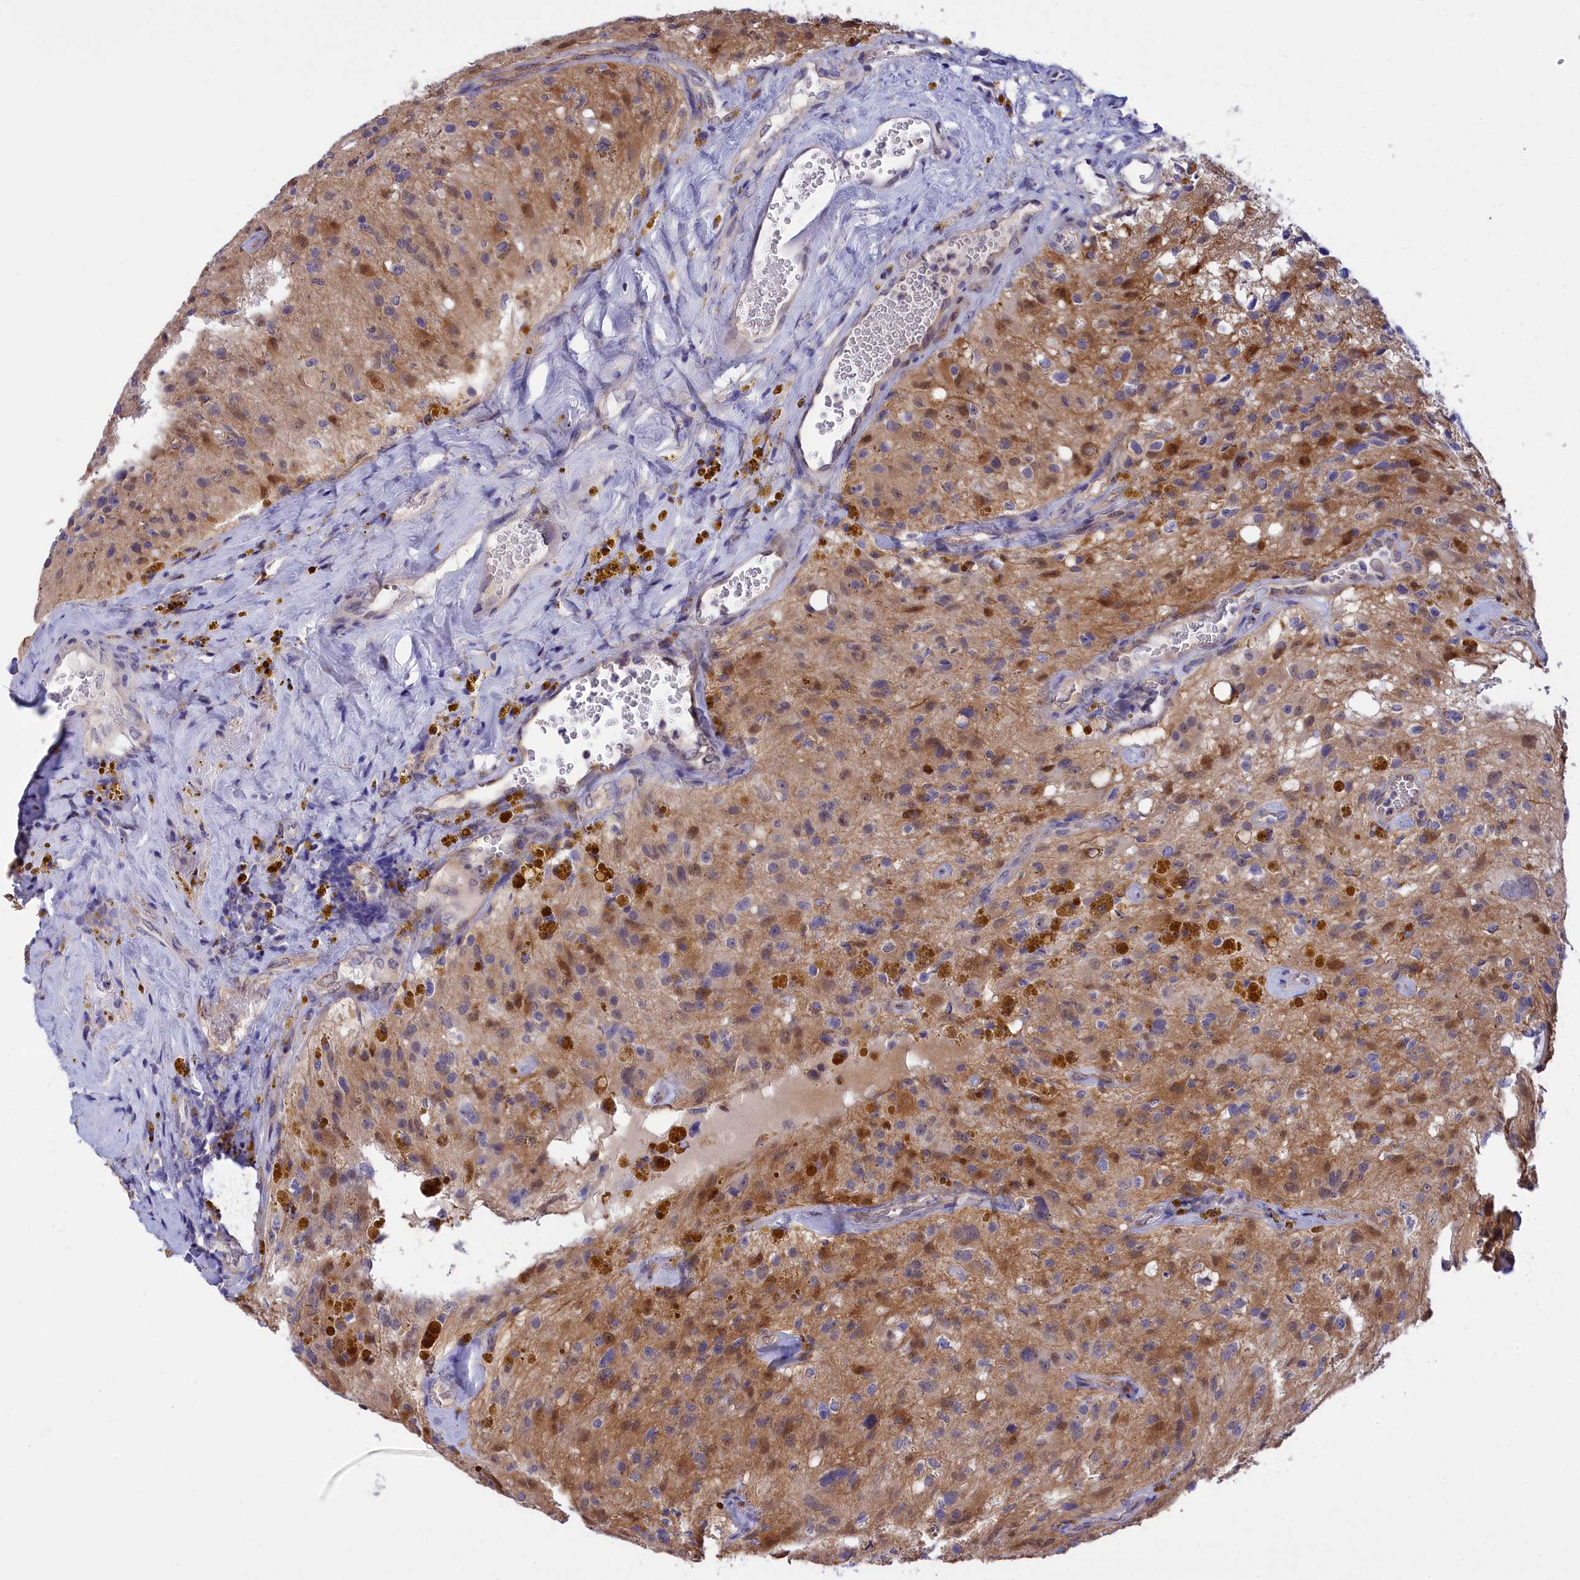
{"staining": {"intensity": "weak", "quantity": "<25%", "location": "cytoplasmic/membranous"}, "tissue": "glioma", "cell_type": "Tumor cells", "image_type": "cancer", "snomed": [{"axis": "morphology", "description": "Glioma, malignant, High grade"}, {"axis": "topography", "description": "Brain"}], "caption": "This histopathology image is of high-grade glioma (malignant) stained with immunohistochemistry to label a protein in brown with the nuclei are counter-stained blue. There is no staining in tumor cells. Brightfield microscopy of IHC stained with DAB (3,3'-diaminobenzidine) (brown) and hematoxylin (blue), captured at high magnification.", "gene": "KCTD14", "patient": {"sex": "male", "age": 69}}